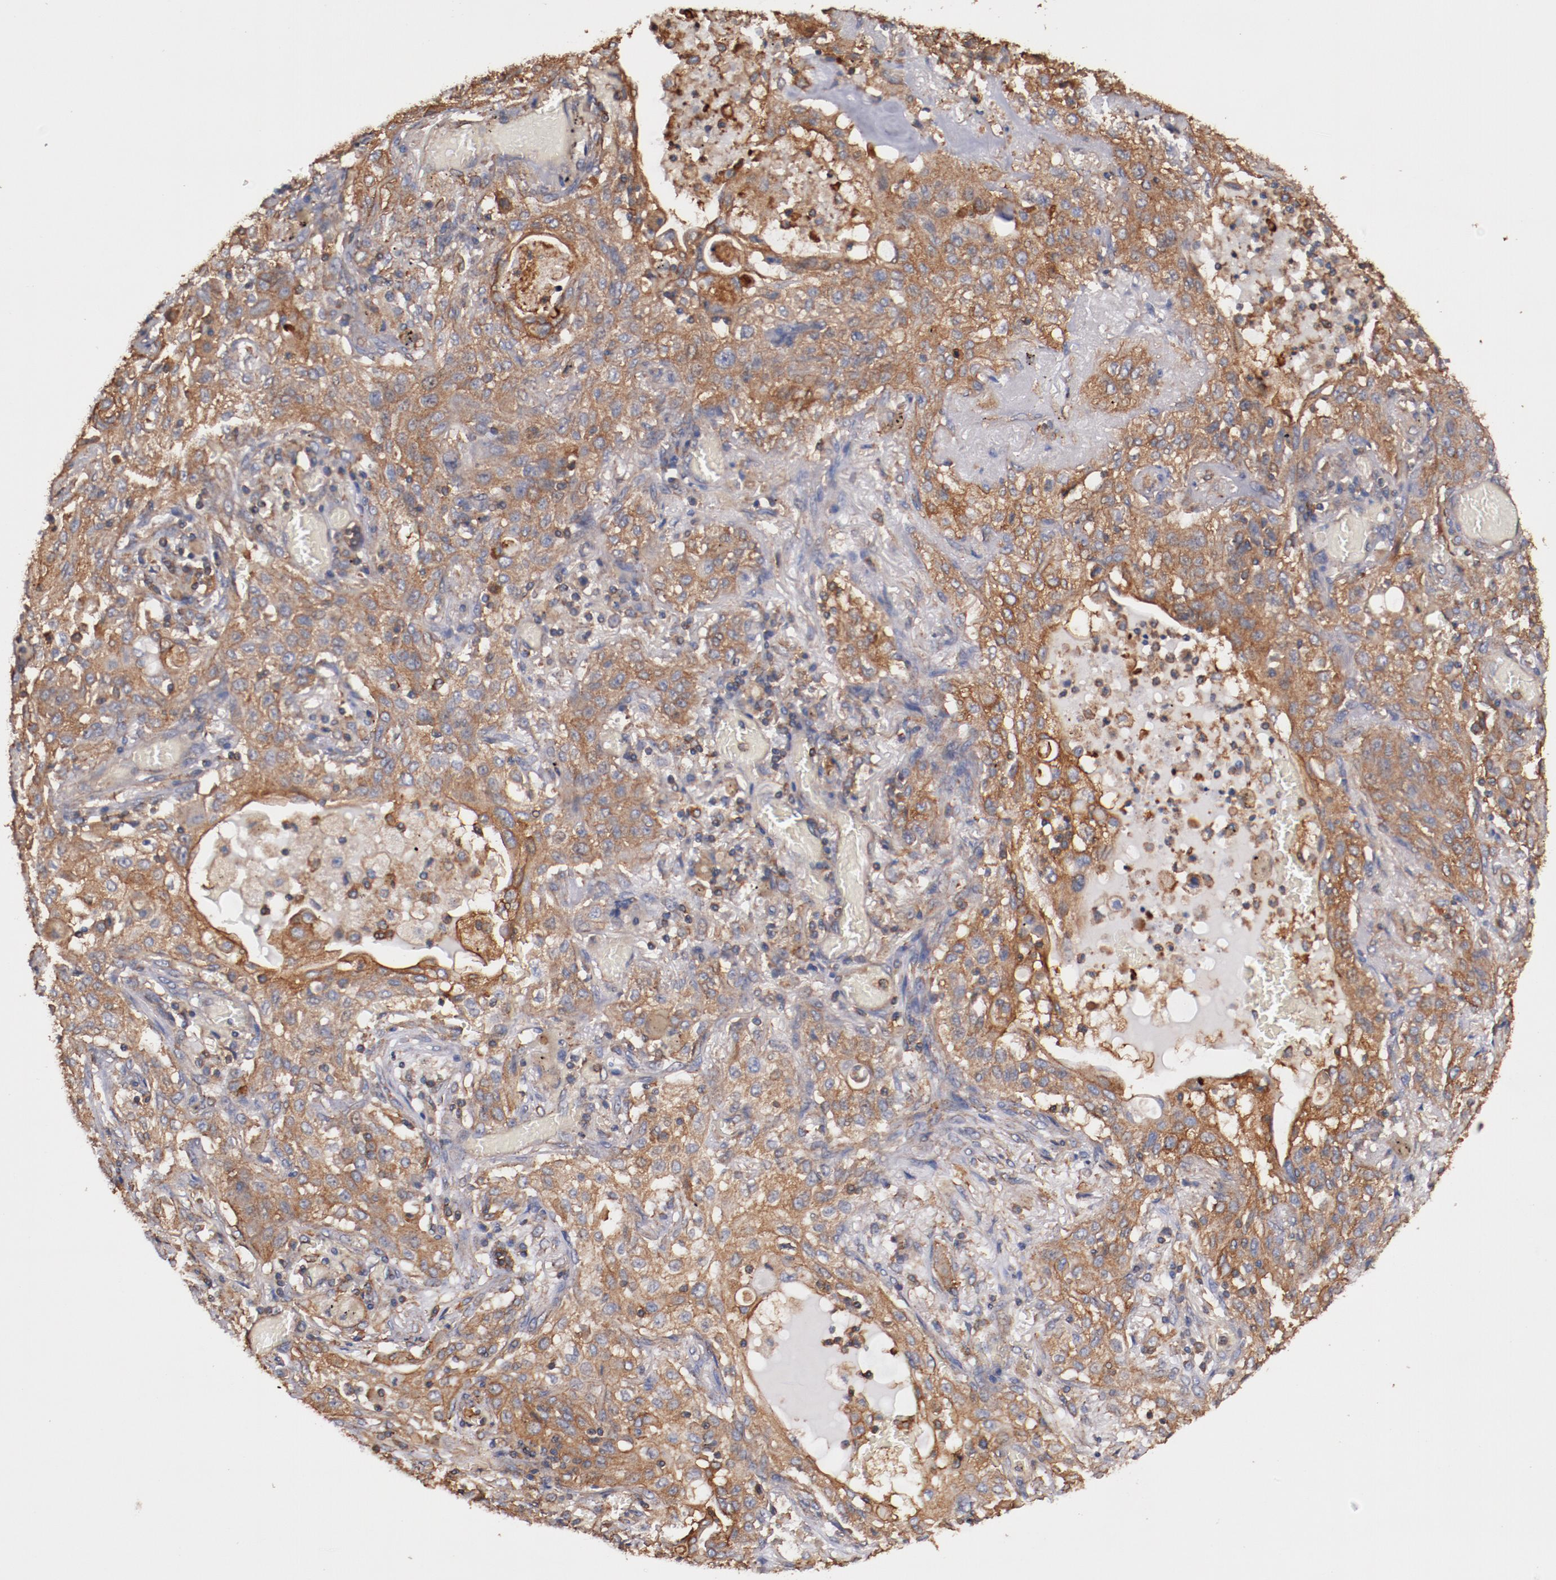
{"staining": {"intensity": "moderate", "quantity": "25%-75%", "location": "cytoplasmic/membranous"}, "tissue": "lung cancer", "cell_type": "Tumor cells", "image_type": "cancer", "snomed": [{"axis": "morphology", "description": "Squamous cell carcinoma, NOS"}, {"axis": "topography", "description": "Lung"}], "caption": "Immunohistochemistry histopathology image of lung squamous cell carcinoma stained for a protein (brown), which displays medium levels of moderate cytoplasmic/membranous expression in about 25%-75% of tumor cells.", "gene": "TMOD3", "patient": {"sex": "female", "age": 47}}